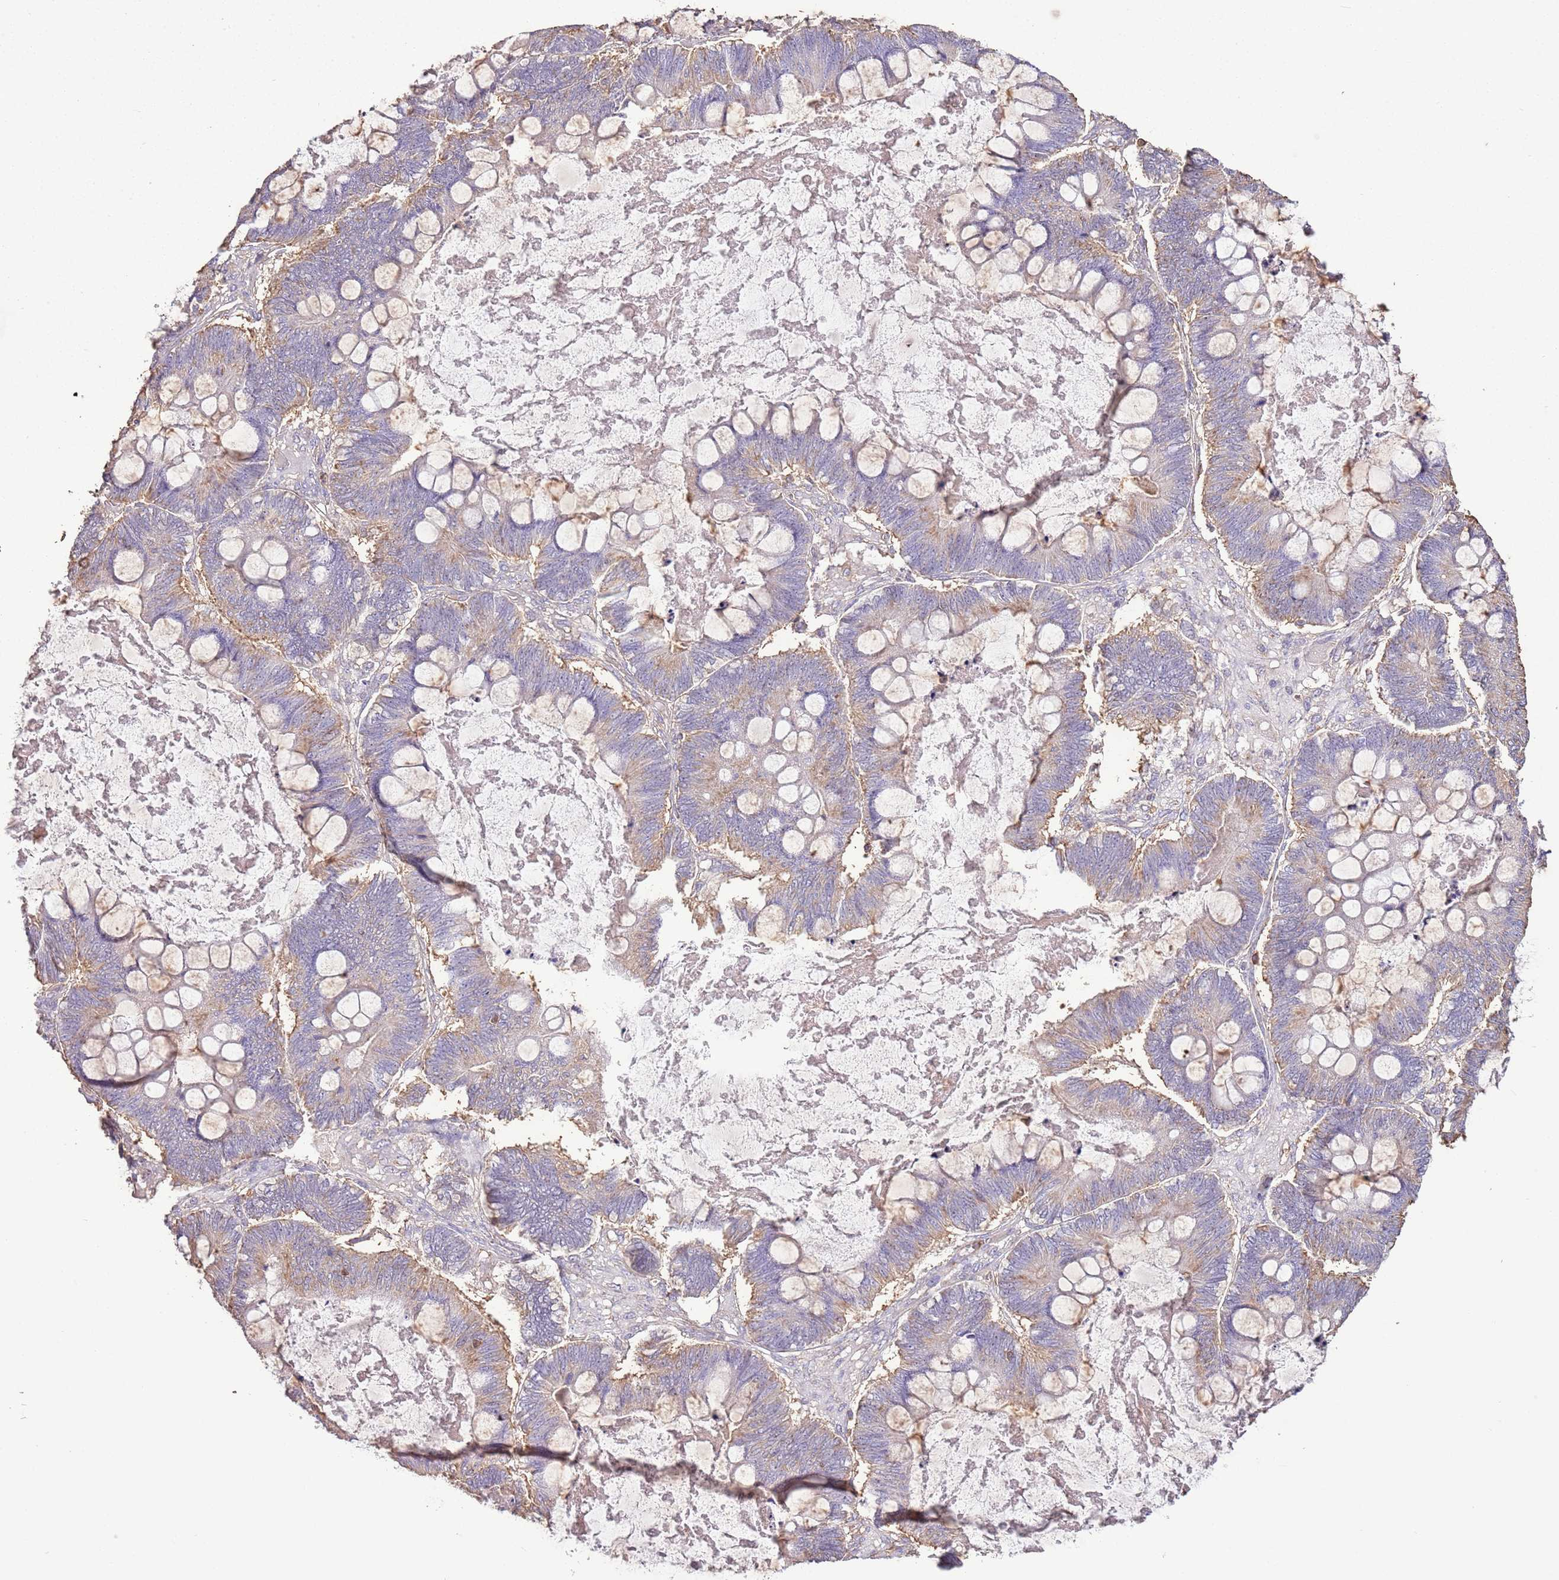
{"staining": {"intensity": "weak", "quantity": "<25%", "location": "cytoplasmic/membranous"}, "tissue": "ovarian cancer", "cell_type": "Tumor cells", "image_type": "cancer", "snomed": [{"axis": "morphology", "description": "Cystadenocarcinoma, mucinous, NOS"}, {"axis": "topography", "description": "Ovary"}], "caption": "An image of human ovarian mucinous cystadenocarcinoma is negative for staining in tumor cells. Brightfield microscopy of IHC stained with DAB (brown) and hematoxylin (blue), captured at high magnification.", "gene": "ARL10", "patient": {"sex": "female", "age": 61}}